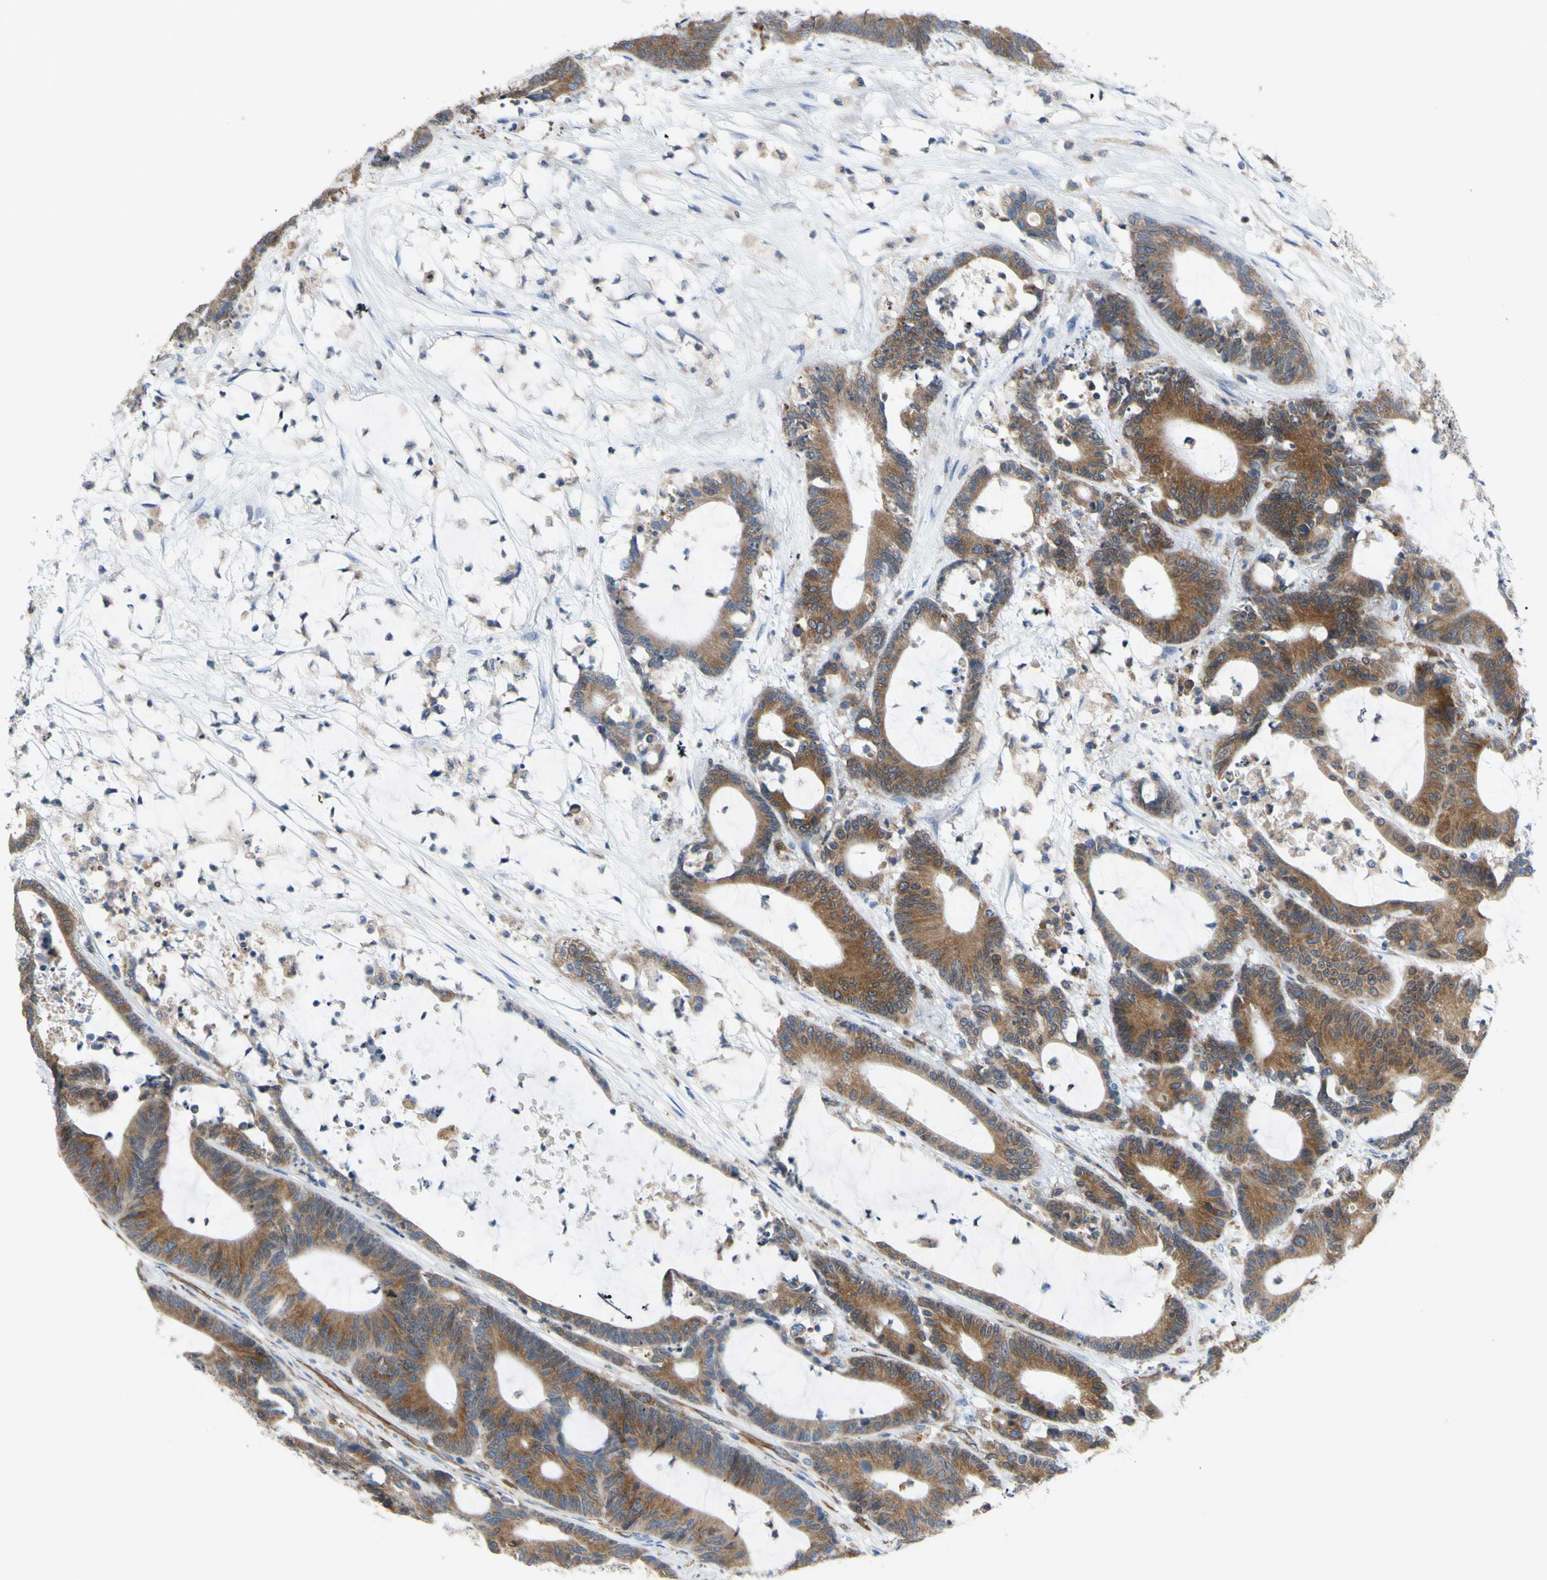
{"staining": {"intensity": "moderate", "quantity": ">75%", "location": "cytoplasmic/membranous"}, "tissue": "colorectal cancer", "cell_type": "Tumor cells", "image_type": "cancer", "snomed": [{"axis": "morphology", "description": "Adenocarcinoma, NOS"}, {"axis": "topography", "description": "Colon"}], "caption": "Colorectal cancer stained for a protein shows moderate cytoplasmic/membranous positivity in tumor cells. The staining is performed using DAB brown chromogen to label protein expression. The nuclei are counter-stained blue using hematoxylin.", "gene": "MGST2", "patient": {"sex": "female", "age": 84}}